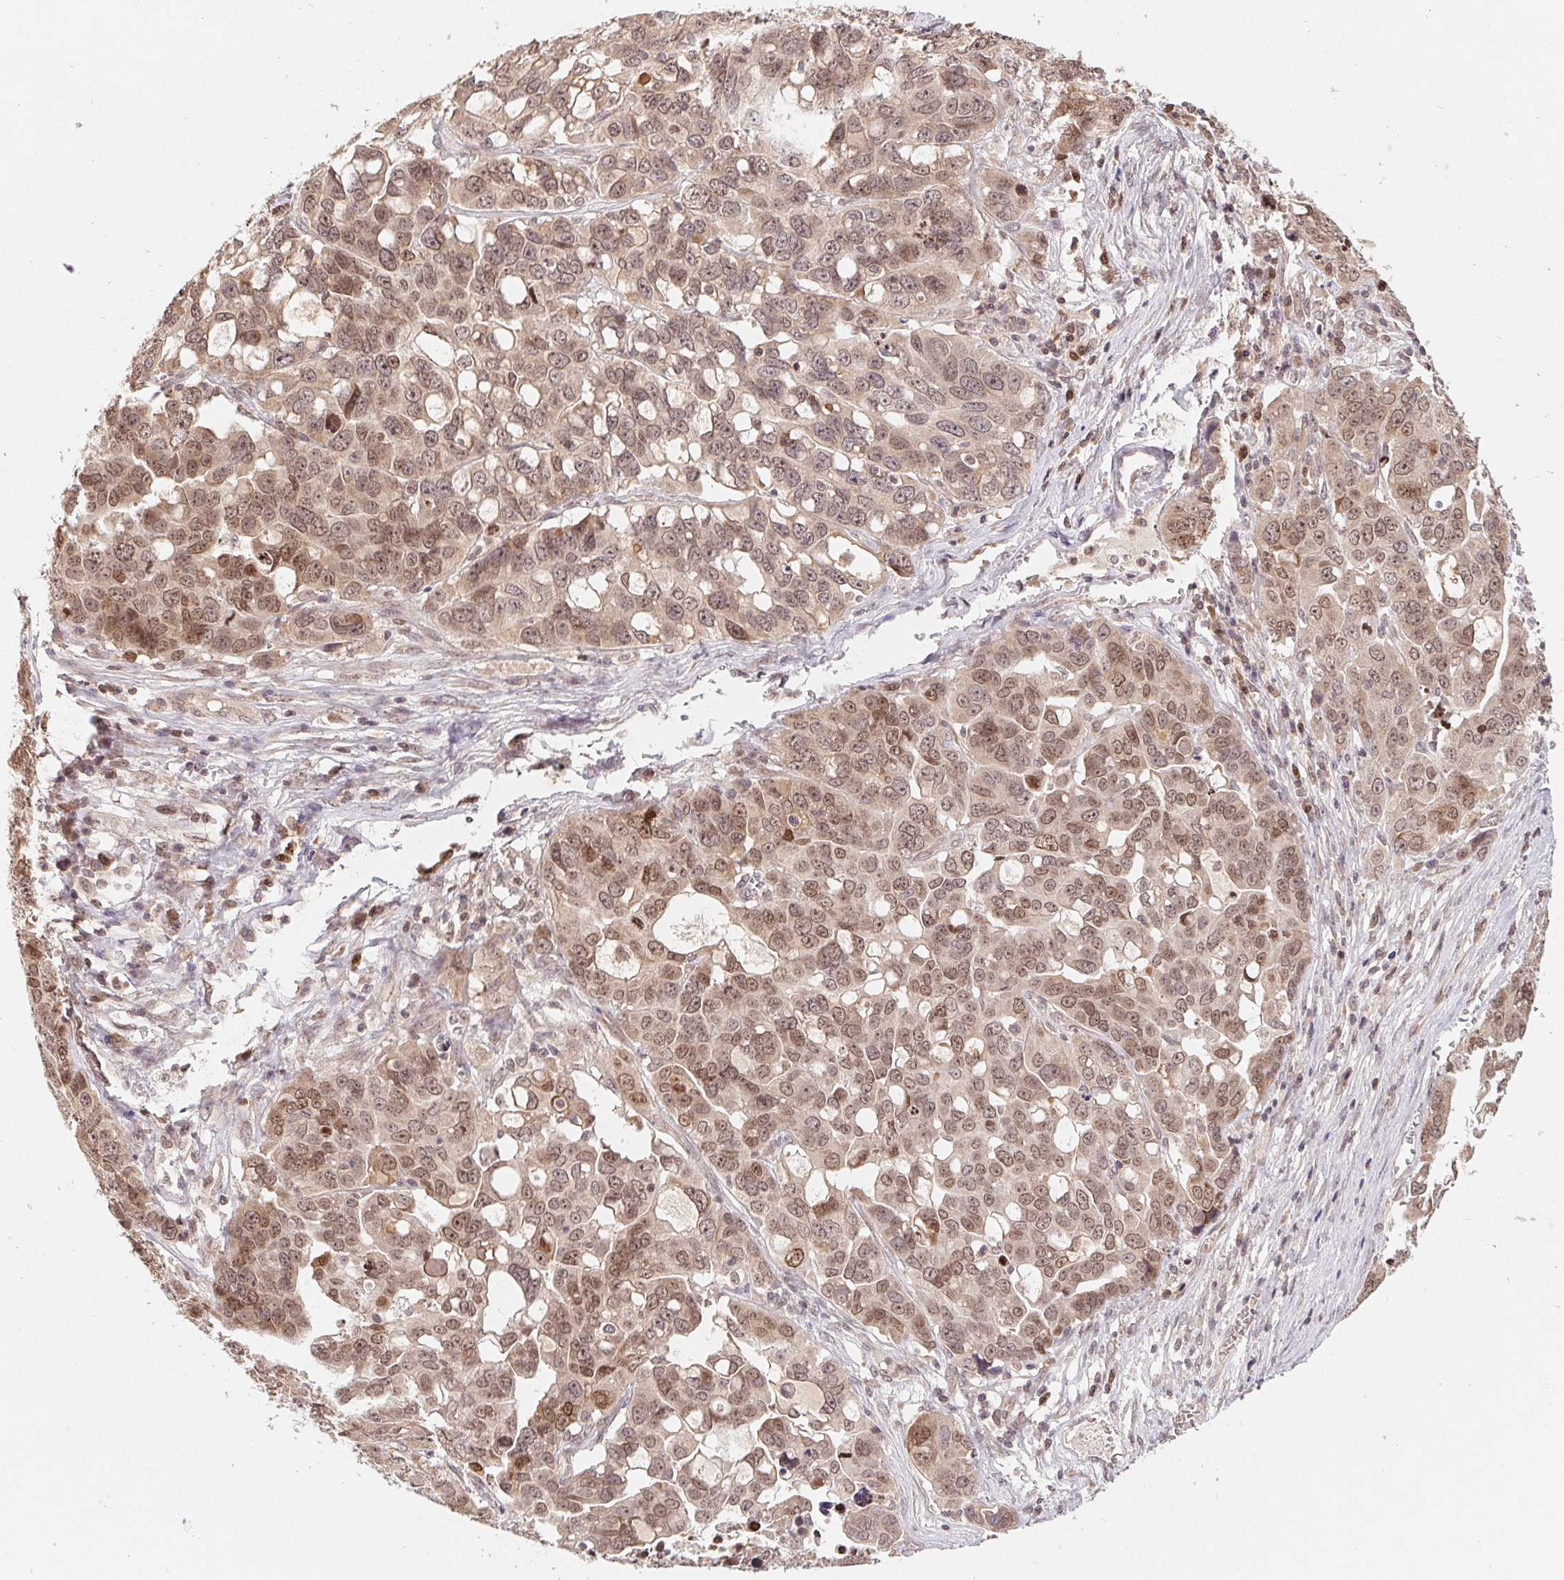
{"staining": {"intensity": "weak", "quantity": ">75%", "location": "nuclear"}, "tissue": "ovarian cancer", "cell_type": "Tumor cells", "image_type": "cancer", "snomed": [{"axis": "morphology", "description": "Carcinoma, endometroid"}, {"axis": "topography", "description": "Ovary"}], "caption": "A high-resolution image shows IHC staining of endometroid carcinoma (ovarian), which displays weak nuclear positivity in about >75% of tumor cells.", "gene": "HMGN3", "patient": {"sex": "female", "age": 78}}